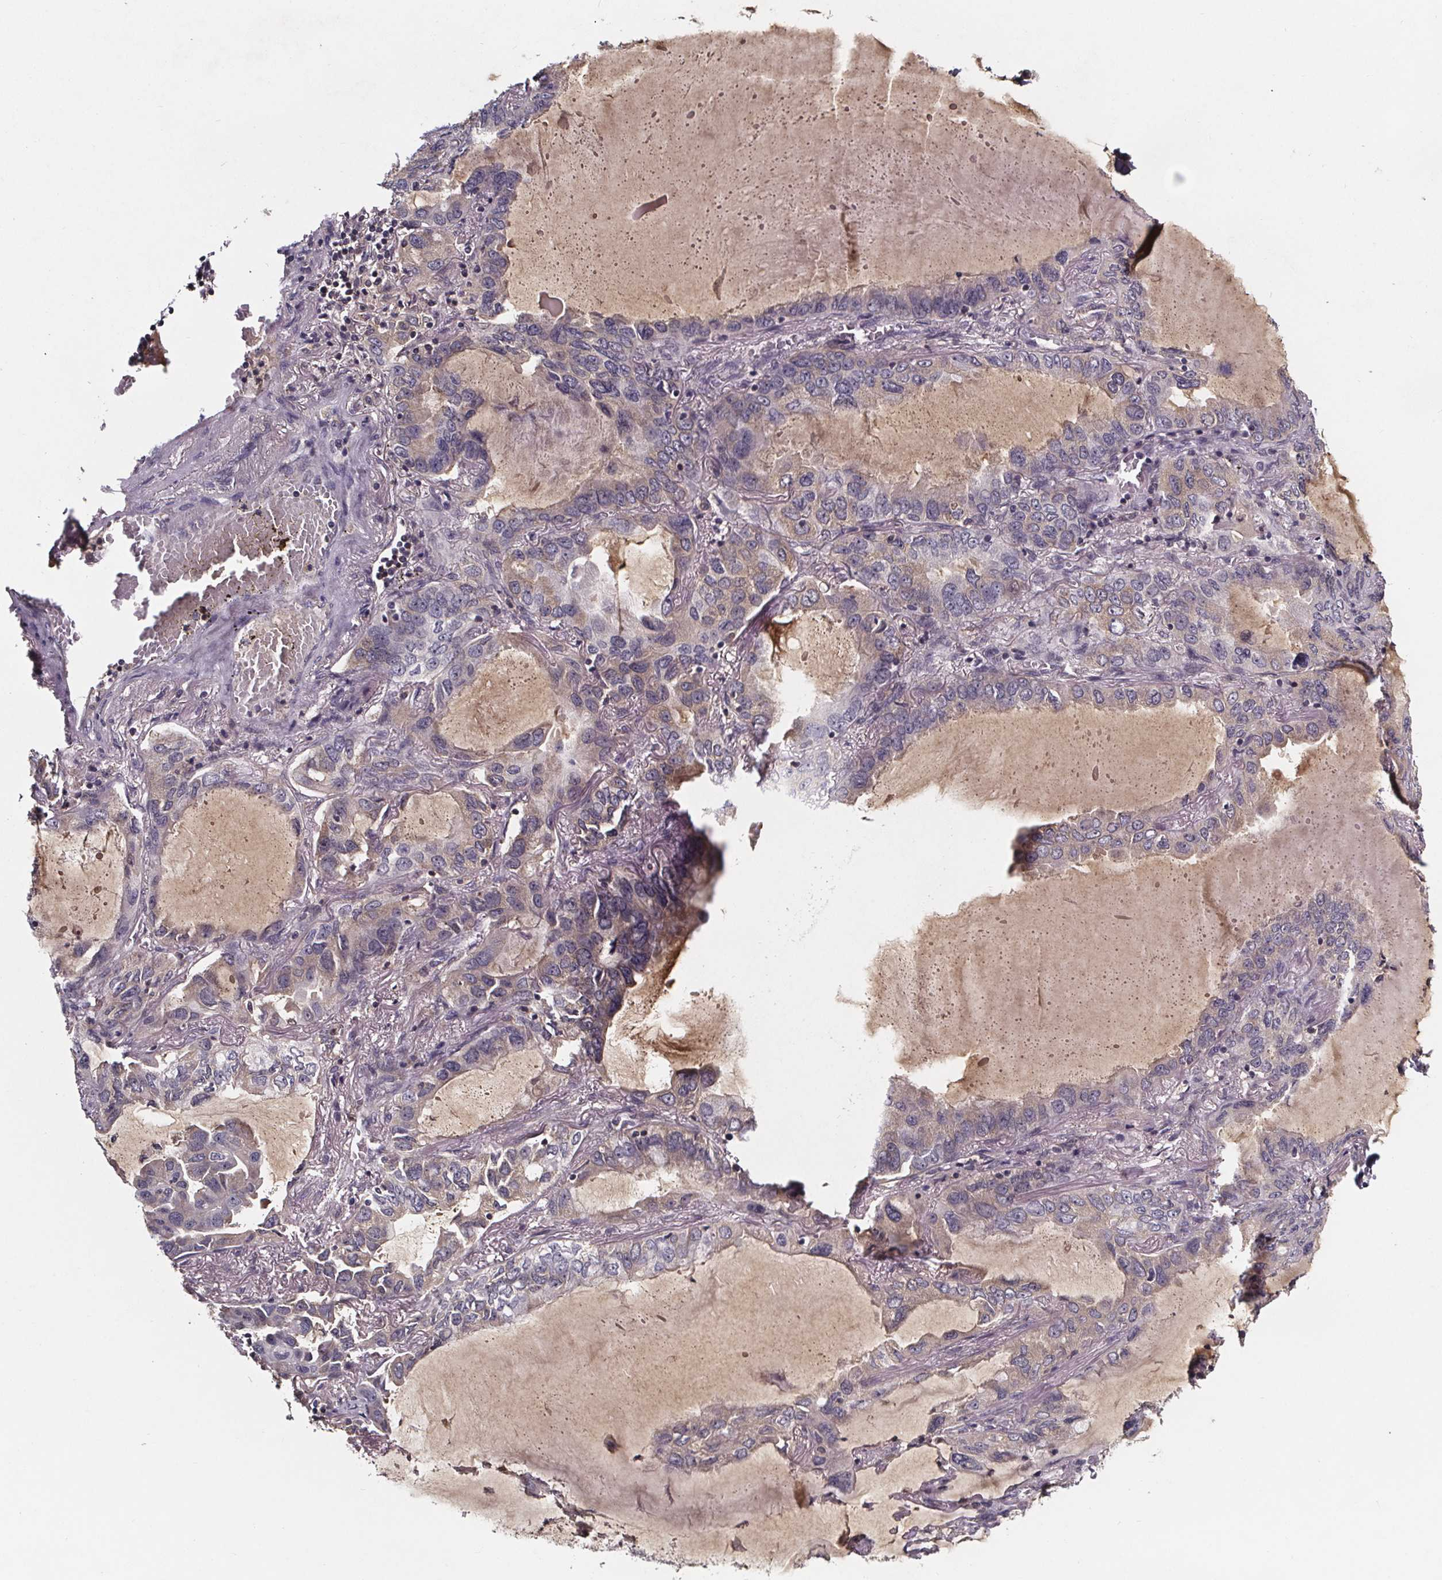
{"staining": {"intensity": "weak", "quantity": "<25%", "location": "nuclear"}, "tissue": "lung cancer", "cell_type": "Tumor cells", "image_type": "cancer", "snomed": [{"axis": "morphology", "description": "Adenocarcinoma, NOS"}, {"axis": "topography", "description": "Lung"}], "caption": "DAB (3,3'-diaminobenzidine) immunohistochemical staining of adenocarcinoma (lung) demonstrates no significant positivity in tumor cells.", "gene": "NPHP4", "patient": {"sex": "male", "age": 64}}